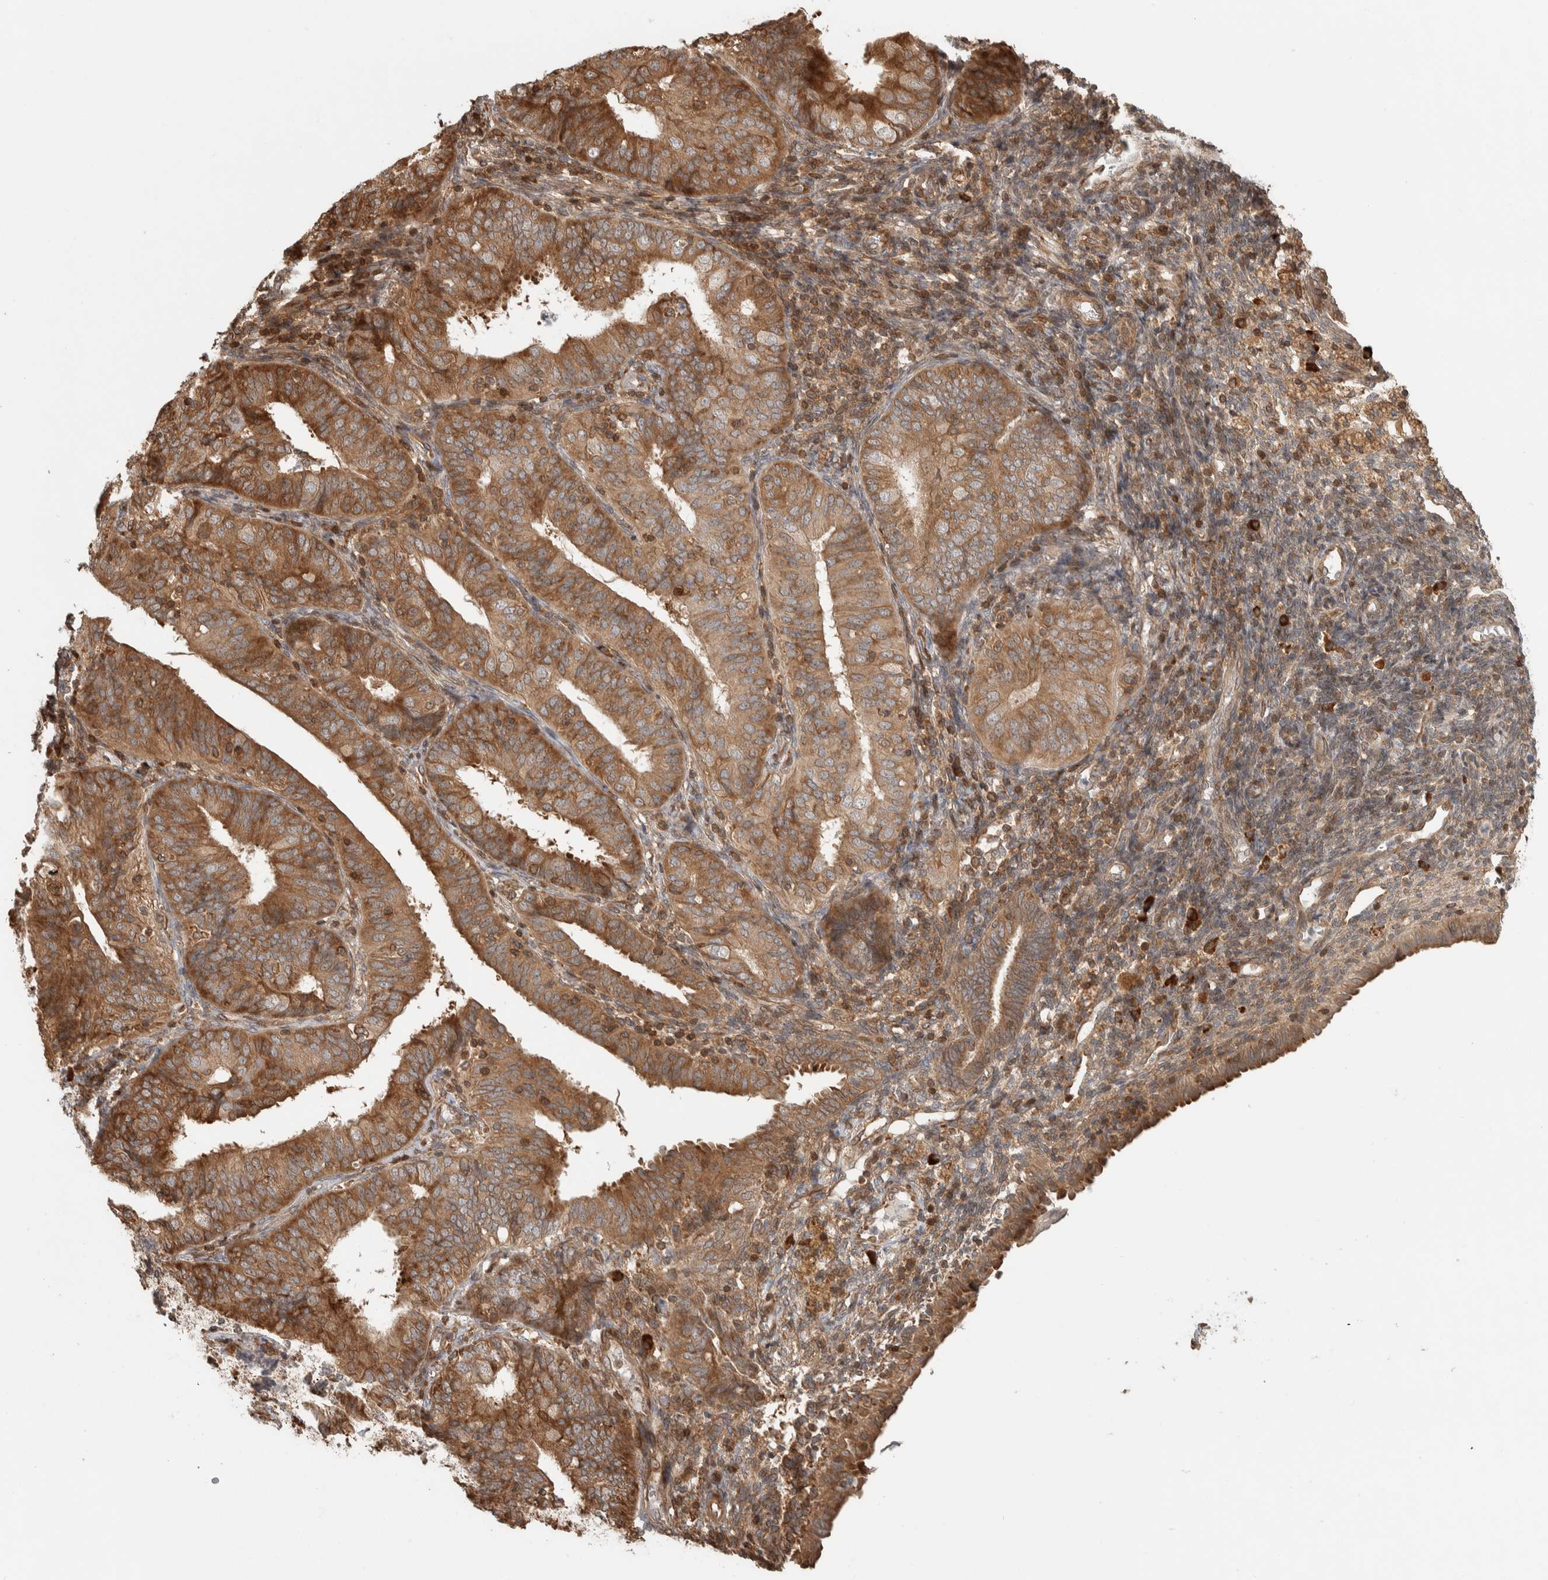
{"staining": {"intensity": "moderate", "quantity": ">75%", "location": "cytoplasmic/membranous"}, "tissue": "endometrial cancer", "cell_type": "Tumor cells", "image_type": "cancer", "snomed": [{"axis": "morphology", "description": "Adenocarcinoma, NOS"}, {"axis": "topography", "description": "Endometrium"}], "caption": "This is a micrograph of immunohistochemistry staining of adenocarcinoma (endometrial), which shows moderate staining in the cytoplasmic/membranous of tumor cells.", "gene": "CNTROB", "patient": {"sex": "female", "age": 58}}